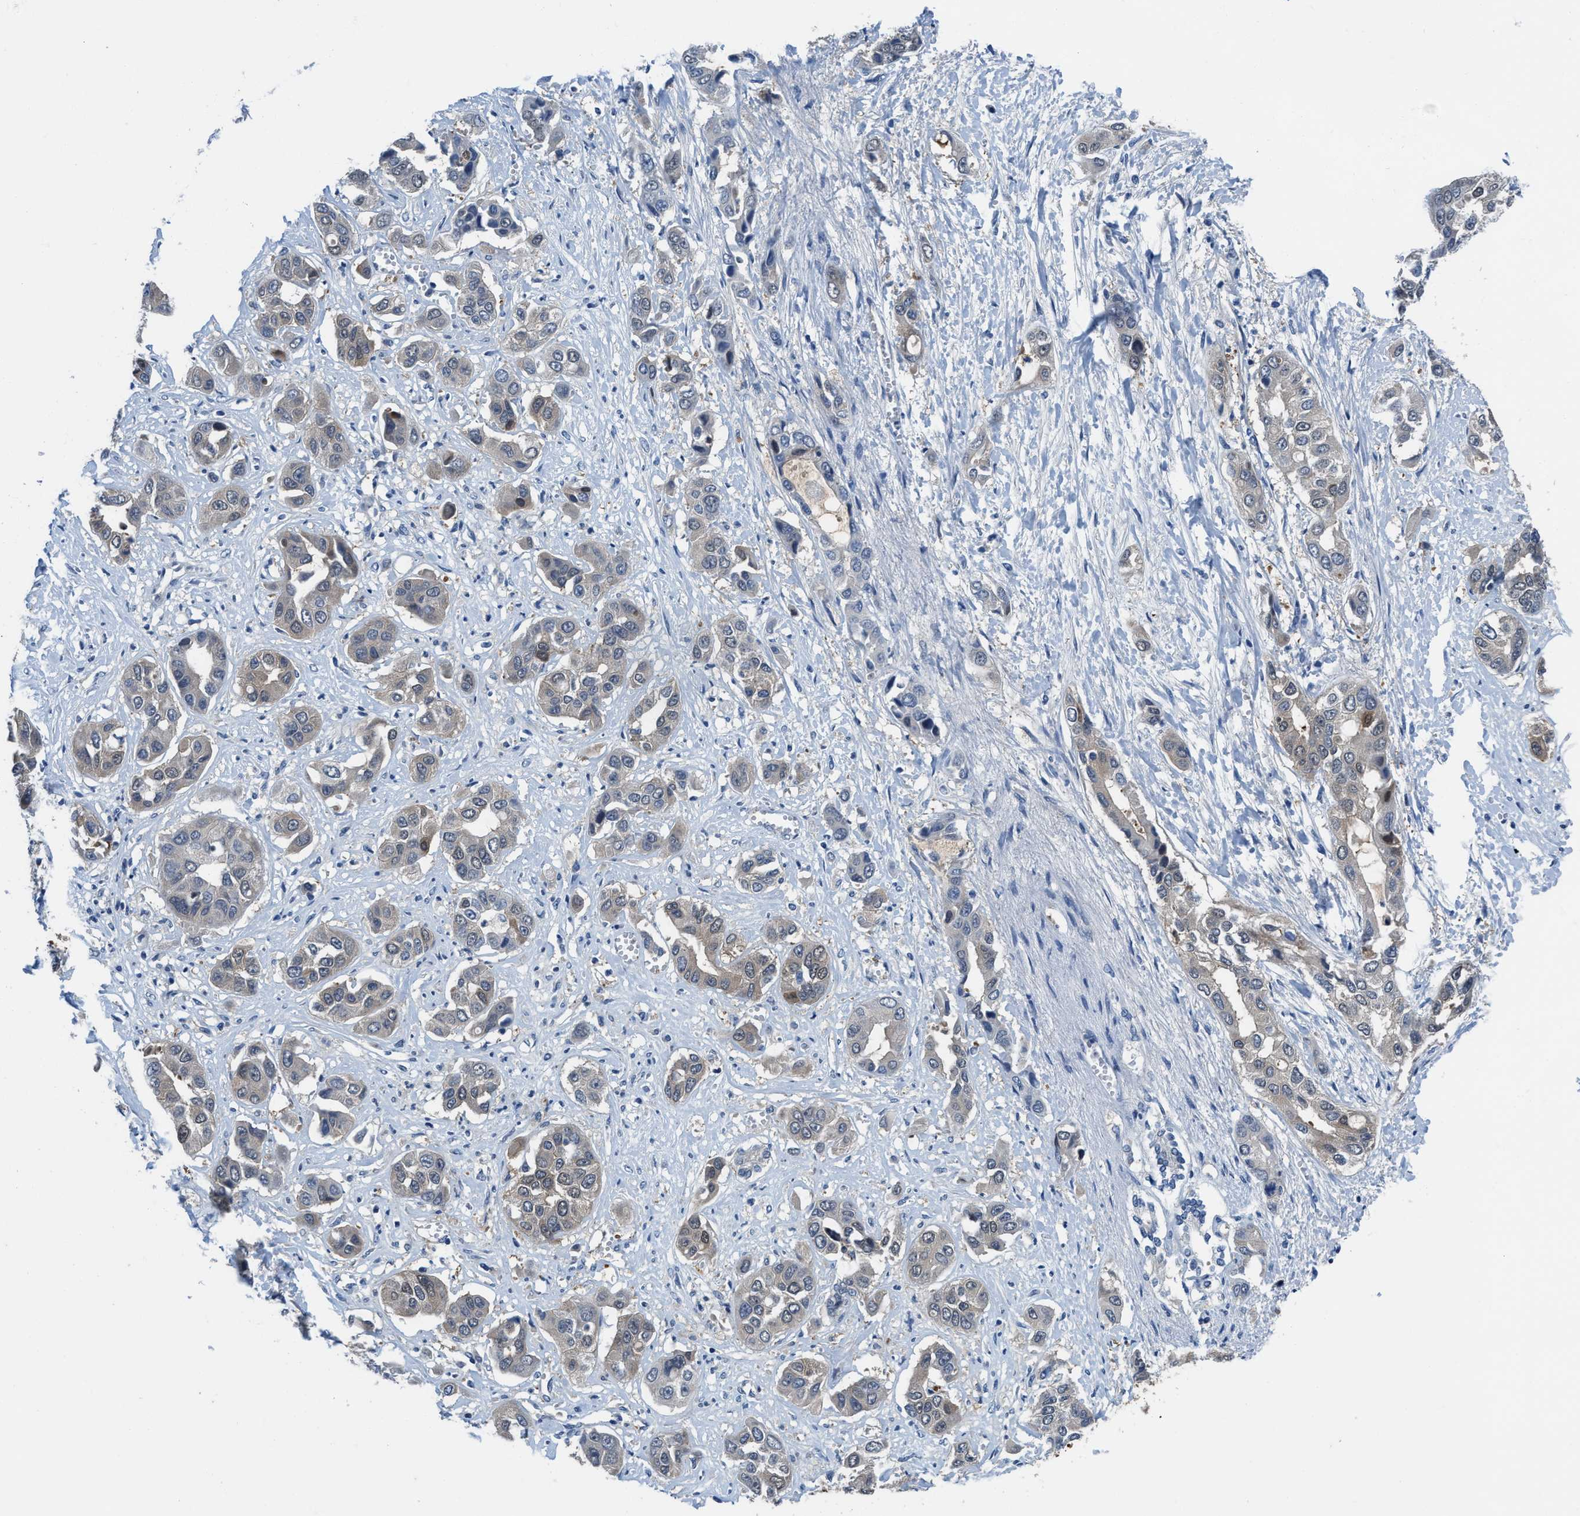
{"staining": {"intensity": "negative", "quantity": "none", "location": "none"}, "tissue": "liver cancer", "cell_type": "Tumor cells", "image_type": "cancer", "snomed": [{"axis": "morphology", "description": "Cholangiocarcinoma"}, {"axis": "topography", "description": "Liver"}], "caption": "This is an immunohistochemistry histopathology image of human liver cholangiocarcinoma. There is no staining in tumor cells.", "gene": "NUDT5", "patient": {"sex": "female", "age": 52}}